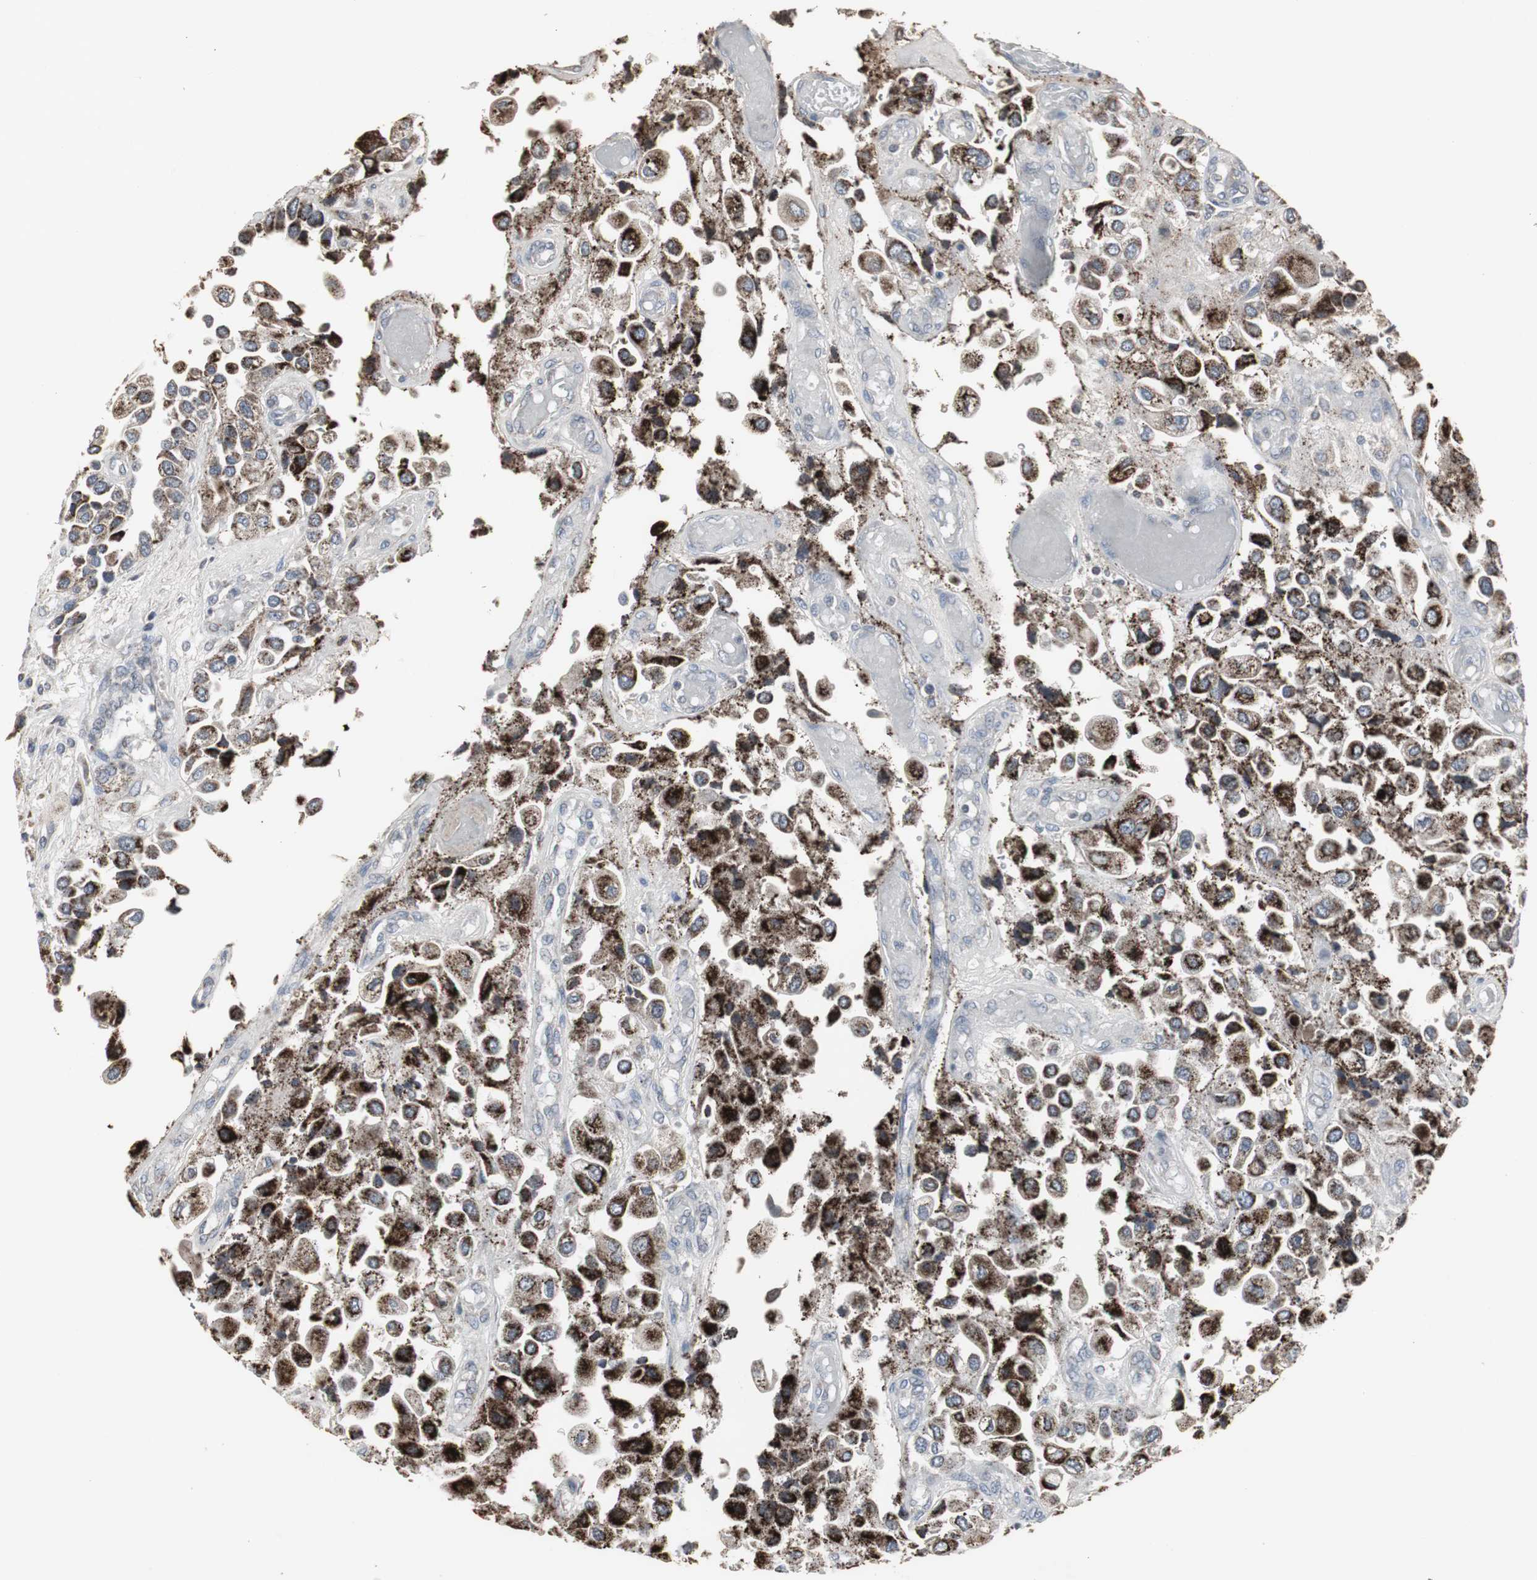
{"staining": {"intensity": "strong", "quantity": ">75%", "location": "cytoplasmic/membranous"}, "tissue": "urothelial cancer", "cell_type": "Tumor cells", "image_type": "cancer", "snomed": [{"axis": "morphology", "description": "Urothelial carcinoma, High grade"}, {"axis": "topography", "description": "Urinary bladder"}], "caption": "IHC photomicrograph of neoplastic tissue: urothelial cancer stained using immunohistochemistry exhibits high levels of strong protein expression localized specifically in the cytoplasmic/membranous of tumor cells, appearing as a cytoplasmic/membranous brown color.", "gene": "ACAA1", "patient": {"sex": "female", "age": 64}}